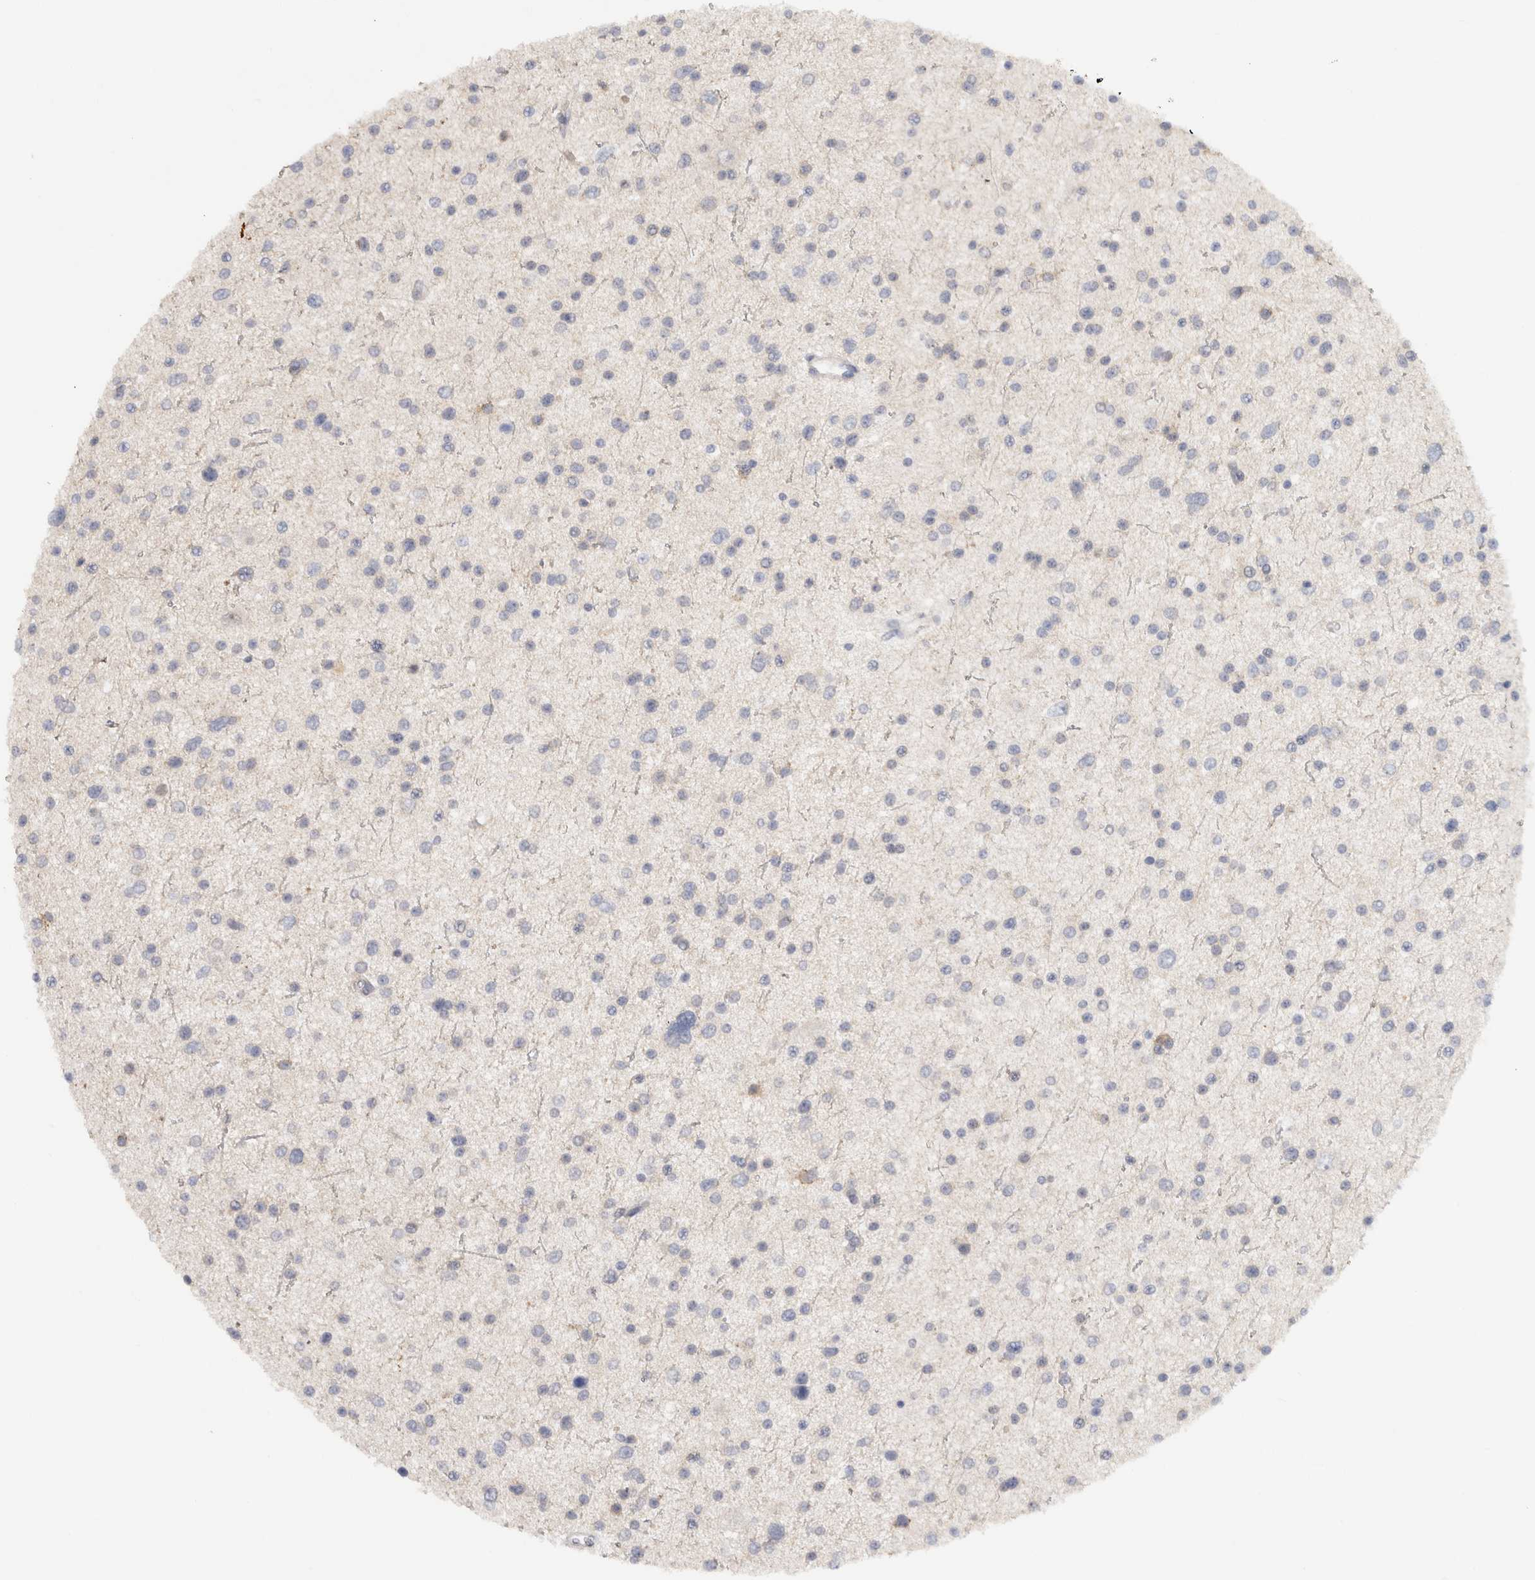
{"staining": {"intensity": "negative", "quantity": "none", "location": "none"}, "tissue": "glioma", "cell_type": "Tumor cells", "image_type": "cancer", "snomed": [{"axis": "morphology", "description": "Glioma, malignant, Low grade"}, {"axis": "topography", "description": "Brain"}], "caption": "DAB (3,3'-diaminobenzidine) immunohistochemical staining of human glioma shows no significant expression in tumor cells.", "gene": "CHRM4", "patient": {"sex": "female", "age": 37}}